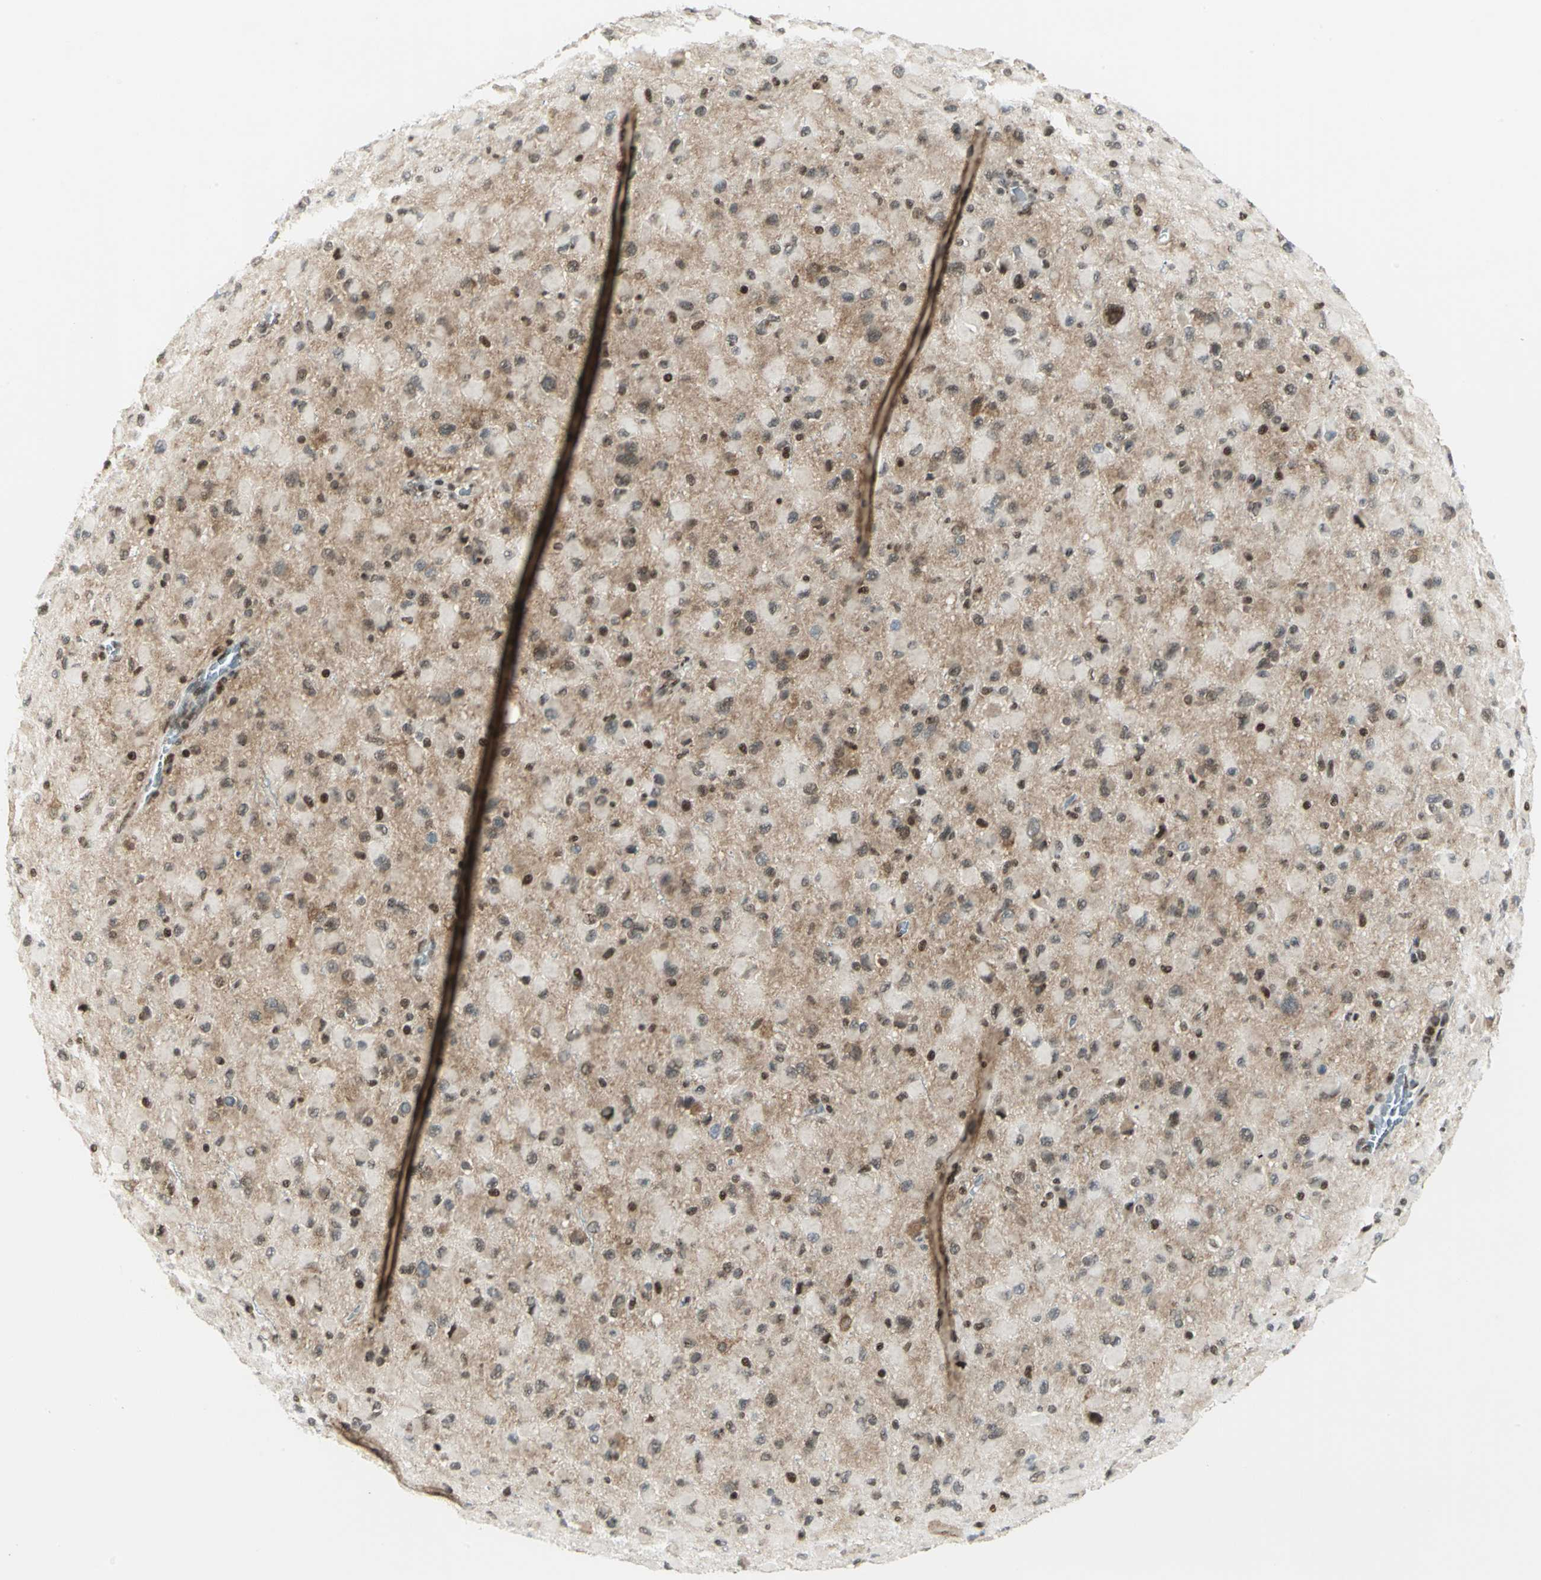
{"staining": {"intensity": "weak", "quantity": "25%-75%", "location": "cytoplasmic/membranous,nuclear"}, "tissue": "glioma", "cell_type": "Tumor cells", "image_type": "cancer", "snomed": [{"axis": "morphology", "description": "Glioma, malignant, Low grade"}, {"axis": "topography", "description": "Brain"}], "caption": "The histopathology image displays a brown stain indicating the presence of a protein in the cytoplasmic/membranous and nuclear of tumor cells in low-grade glioma (malignant).", "gene": "RAD17", "patient": {"sex": "male", "age": 42}}